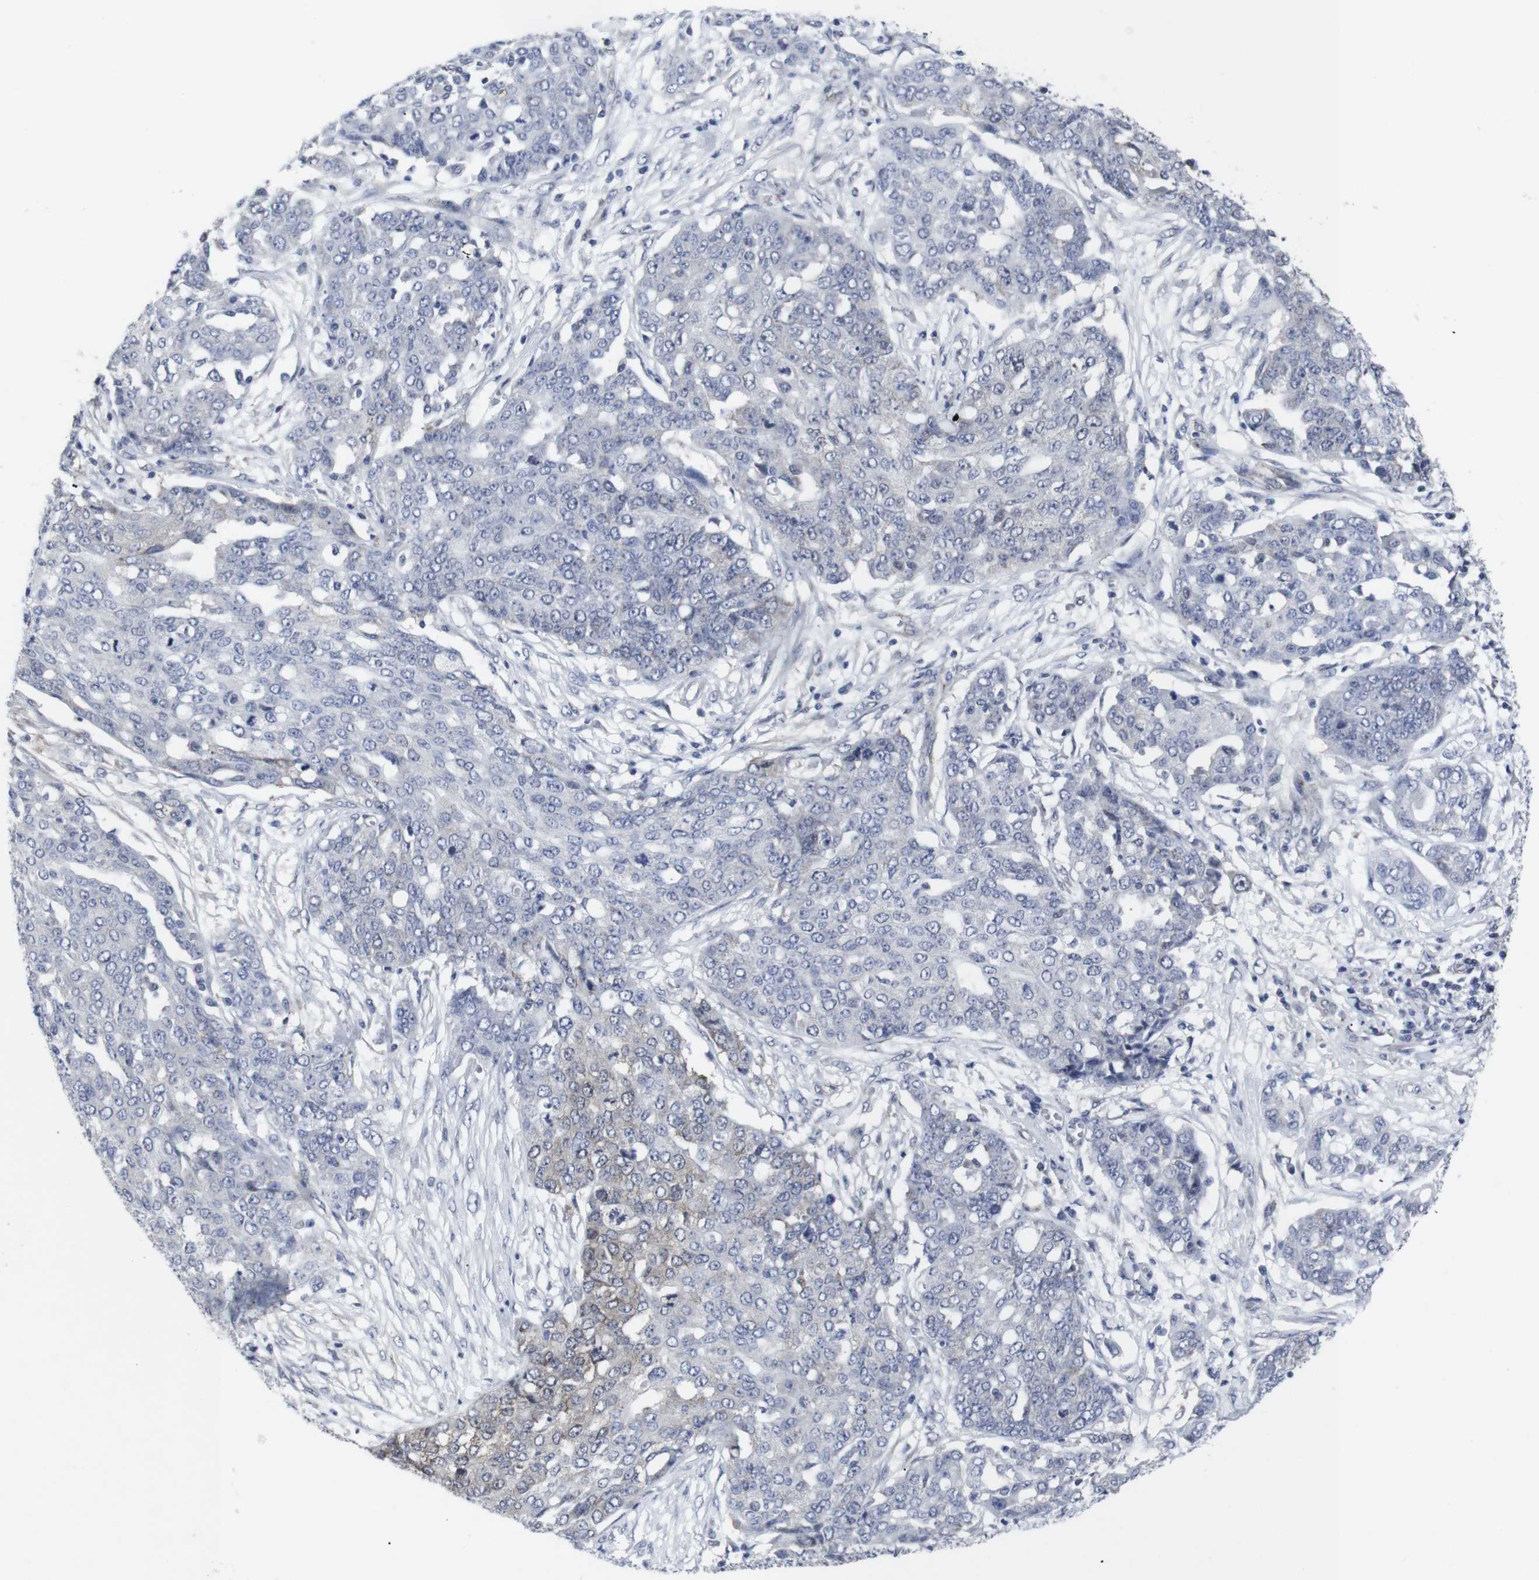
{"staining": {"intensity": "negative", "quantity": "none", "location": "none"}, "tissue": "ovarian cancer", "cell_type": "Tumor cells", "image_type": "cancer", "snomed": [{"axis": "morphology", "description": "Cystadenocarcinoma, serous, NOS"}, {"axis": "topography", "description": "Soft tissue"}, {"axis": "topography", "description": "Ovary"}], "caption": "Tumor cells are negative for brown protein staining in ovarian serous cystadenocarcinoma. (DAB IHC visualized using brightfield microscopy, high magnification).", "gene": "GEMIN2", "patient": {"sex": "female", "age": 57}}